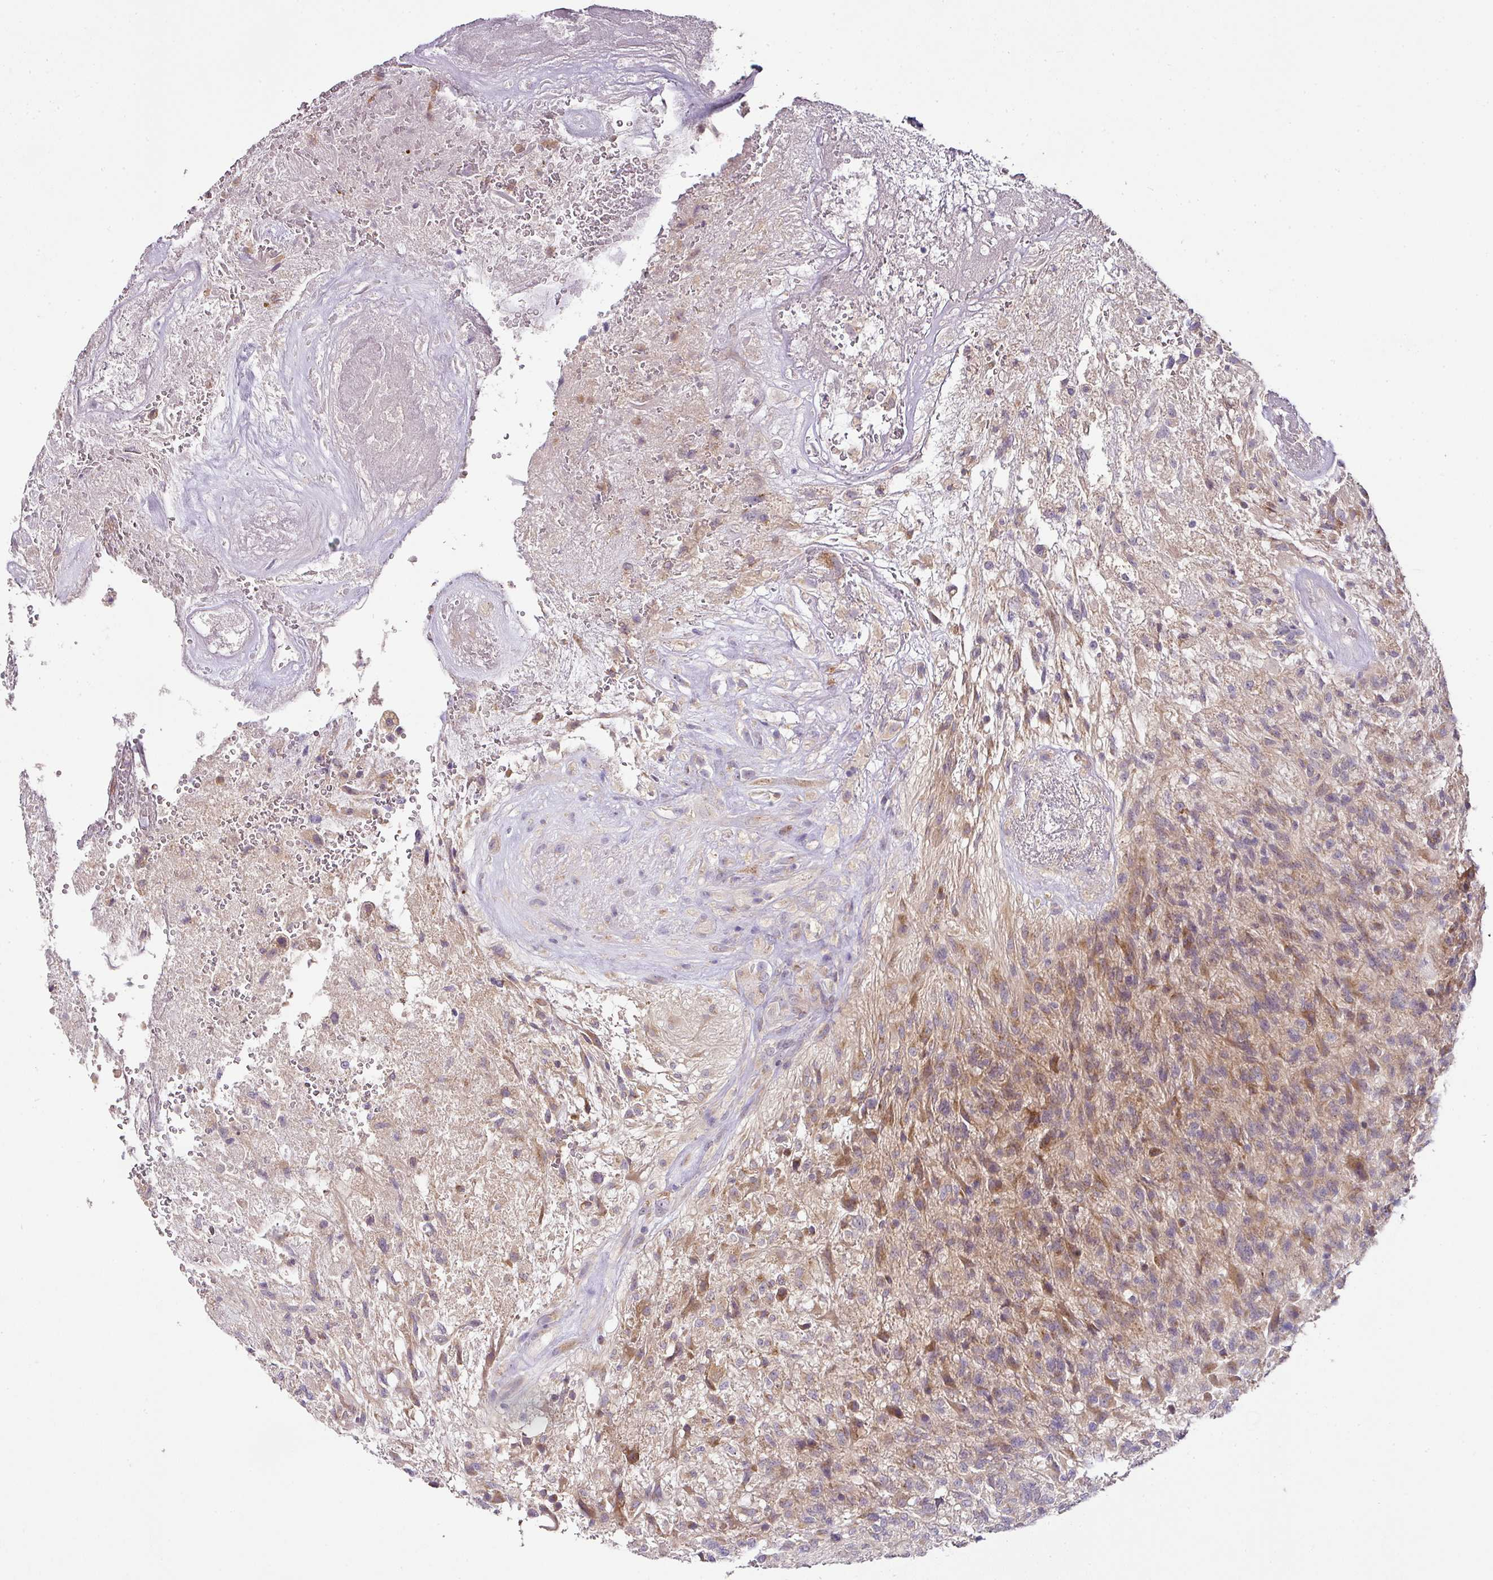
{"staining": {"intensity": "moderate", "quantity": "25%-75%", "location": "cytoplasmic/membranous"}, "tissue": "glioma", "cell_type": "Tumor cells", "image_type": "cancer", "snomed": [{"axis": "morphology", "description": "Glioma, malignant, High grade"}, {"axis": "topography", "description": "Brain"}], "caption": "This histopathology image exhibits immunohistochemistry staining of human malignant high-grade glioma, with medium moderate cytoplasmic/membranous positivity in about 25%-75% of tumor cells.", "gene": "SKIC2", "patient": {"sex": "male", "age": 56}}